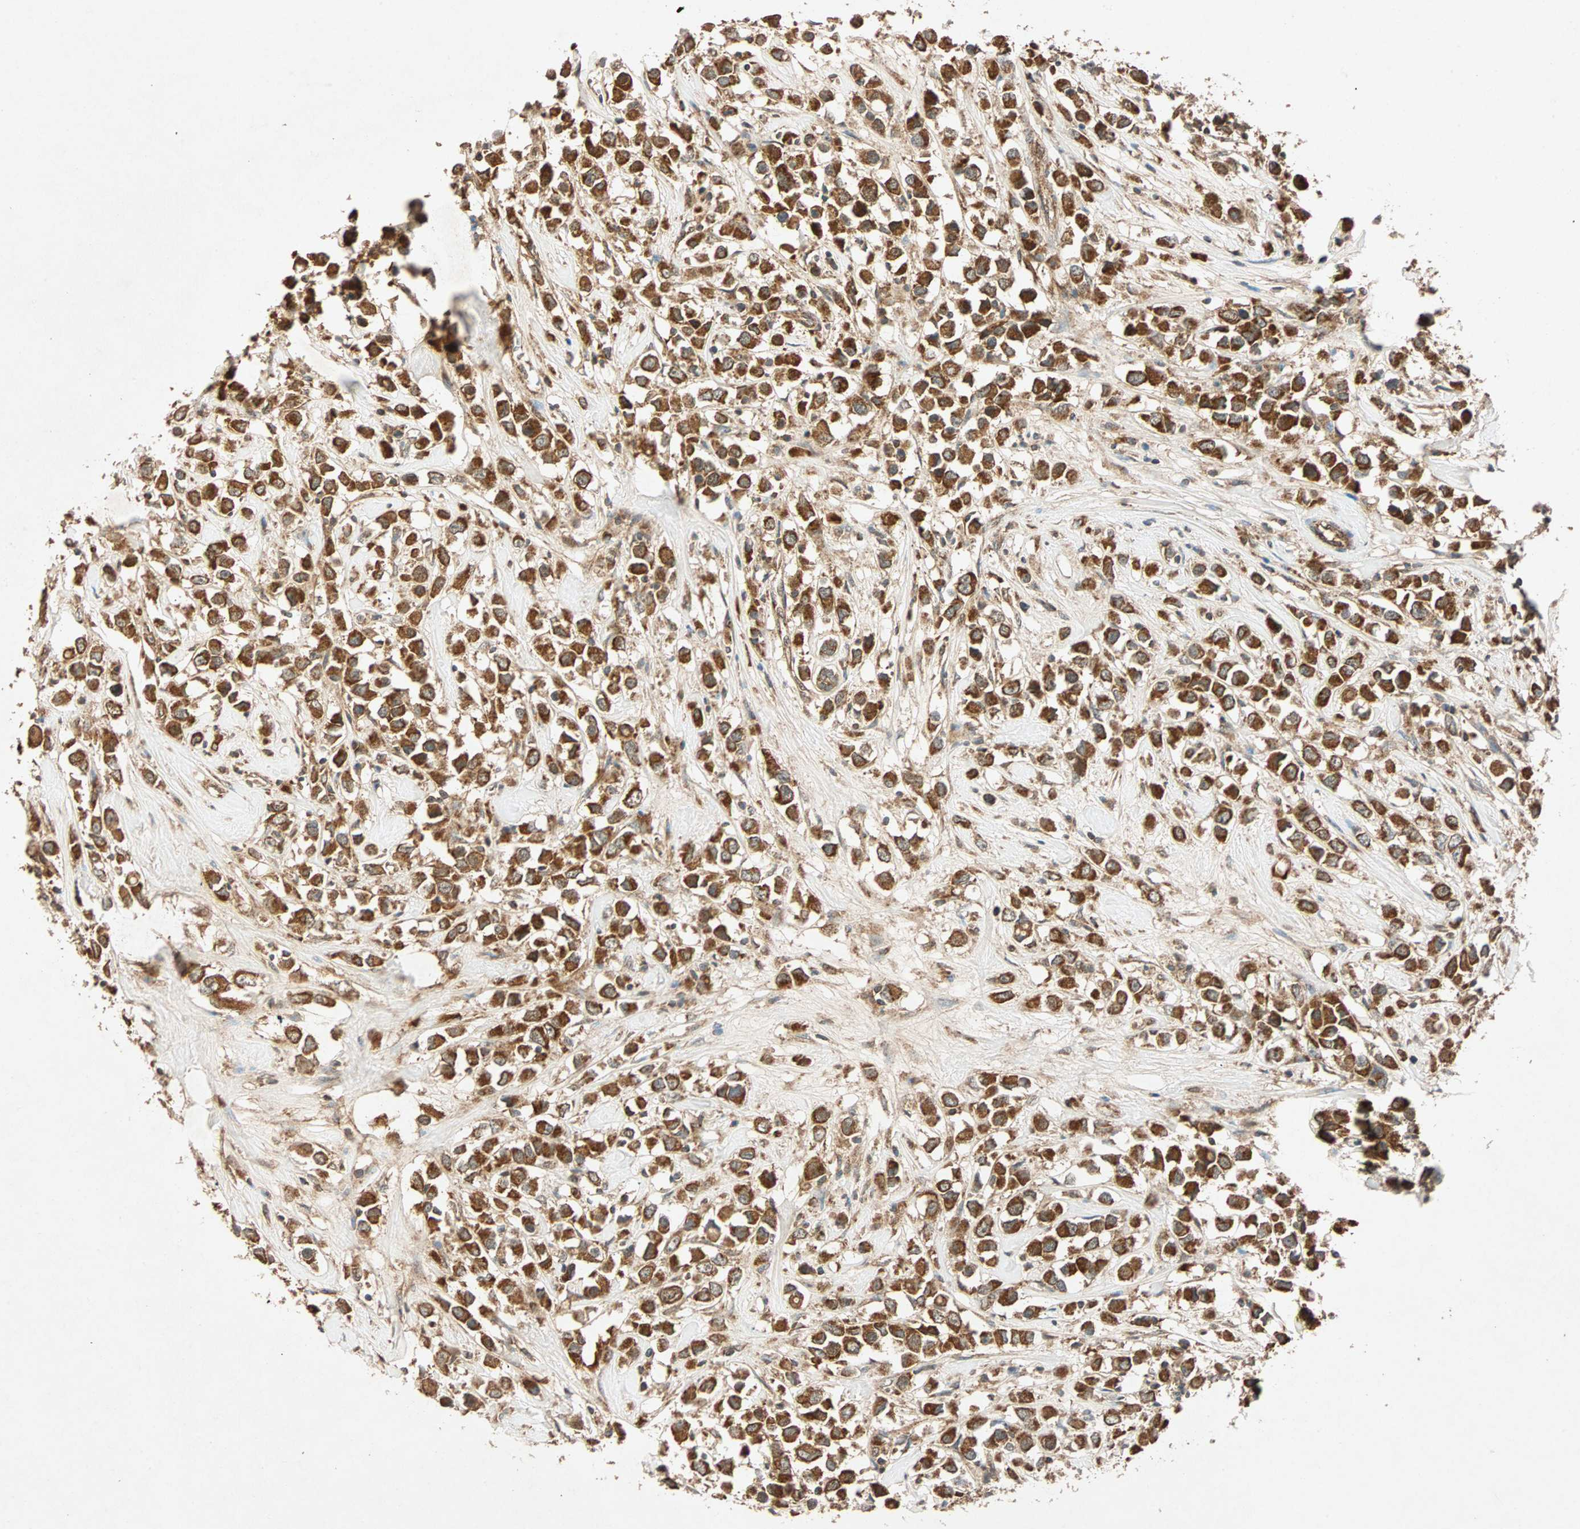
{"staining": {"intensity": "strong", "quantity": ">75%", "location": "cytoplasmic/membranous"}, "tissue": "breast cancer", "cell_type": "Tumor cells", "image_type": "cancer", "snomed": [{"axis": "morphology", "description": "Duct carcinoma"}, {"axis": "topography", "description": "Breast"}], "caption": "A high amount of strong cytoplasmic/membranous positivity is seen in approximately >75% of tumor cells in breast intraductal carcinoma tissue.", "gene": "MAPK1", "patient": {"sex": "female", "age": 61}}